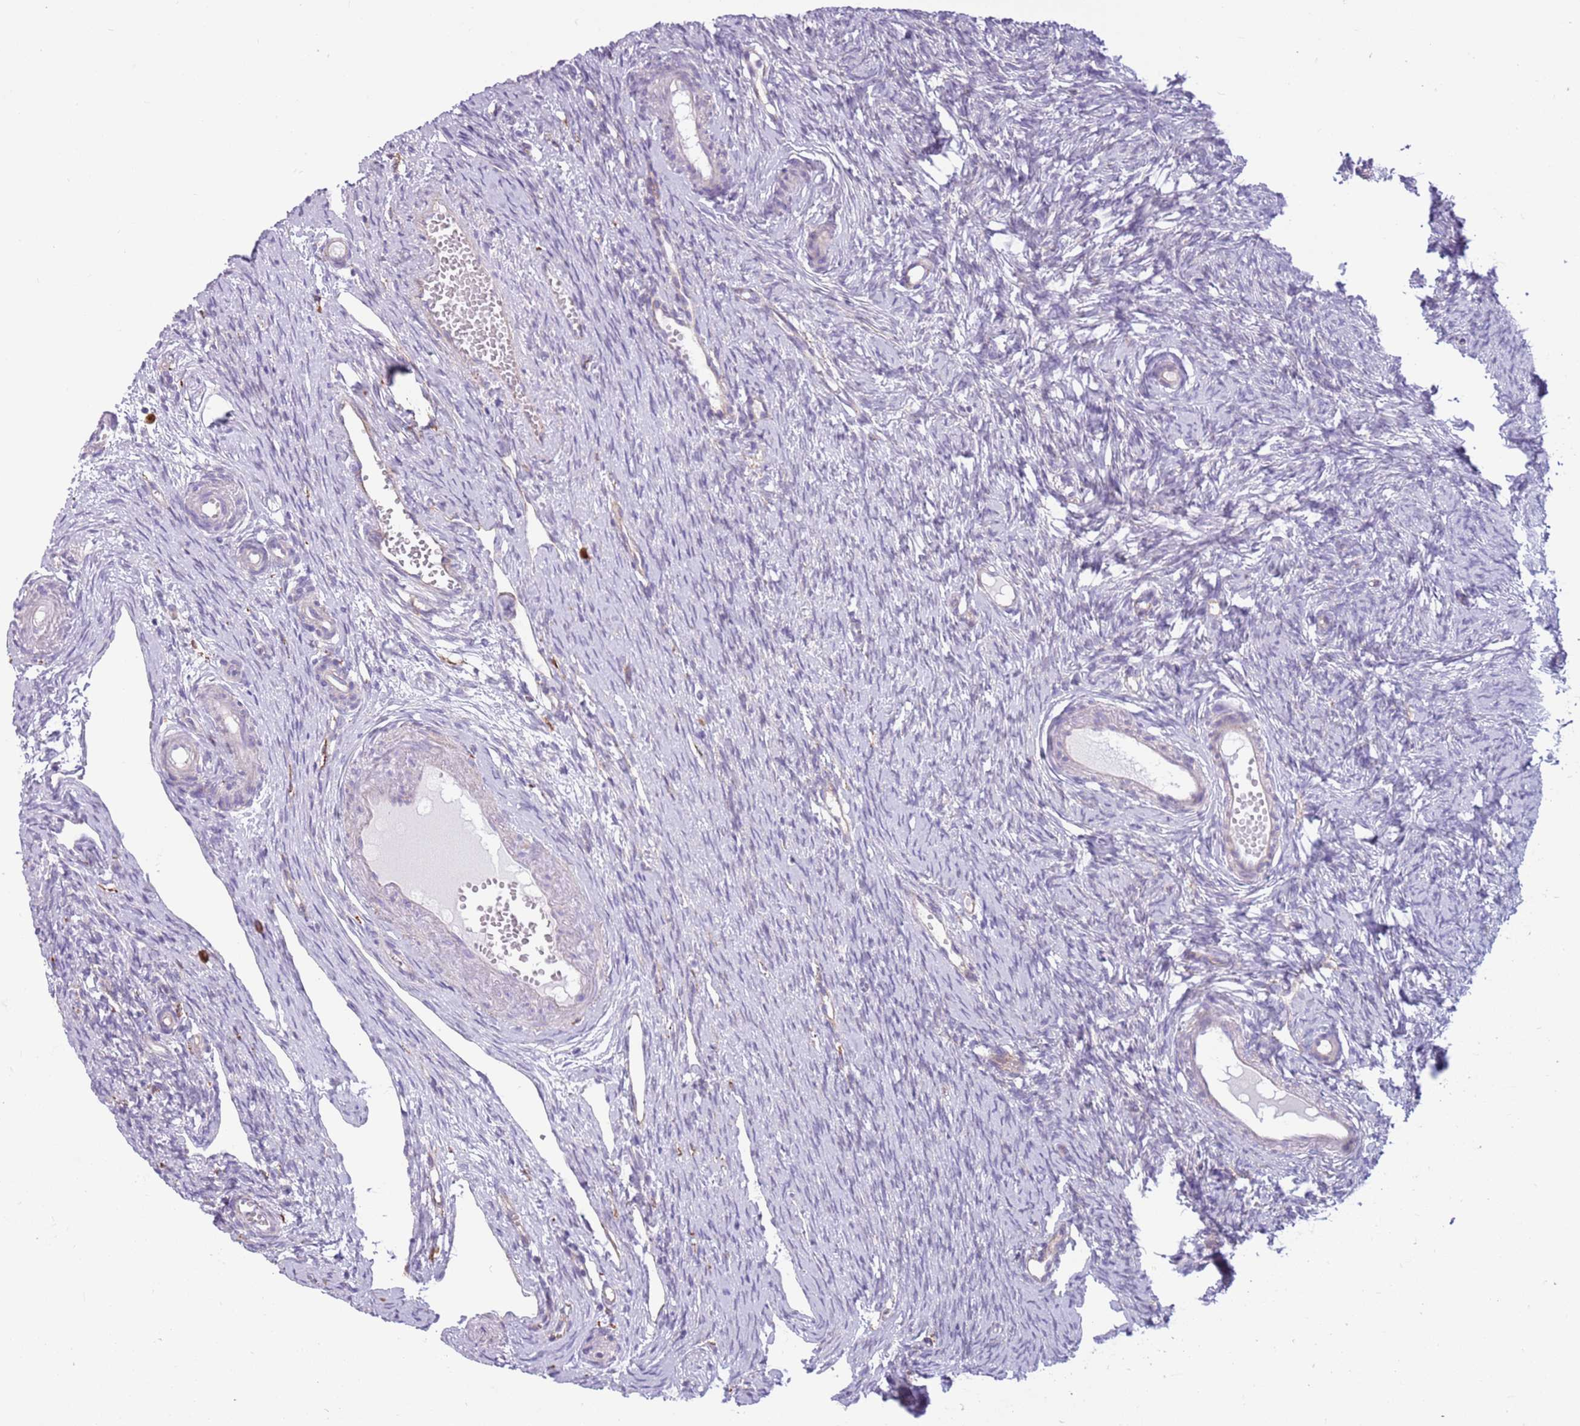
{"staining": {"intensity": "negative", "quantity": "none", "location": "none"}, "tissue": "ovary", "cell_type": "Ovarian stroma cells", "image_type": "normal", "snomed": [{"axis": "morphology", "description": "Normal tissue, NOS"}, {"axis": "topography", "description": "Ovary"}], "caption": "DAB (3,3'-diaminobenzidine) immunohistochemical staining of benign human ovary displays no significant expression in ovarian stroma cells.", "gene": "SNX6", "patient": {"sex": "female", "age": 51}}